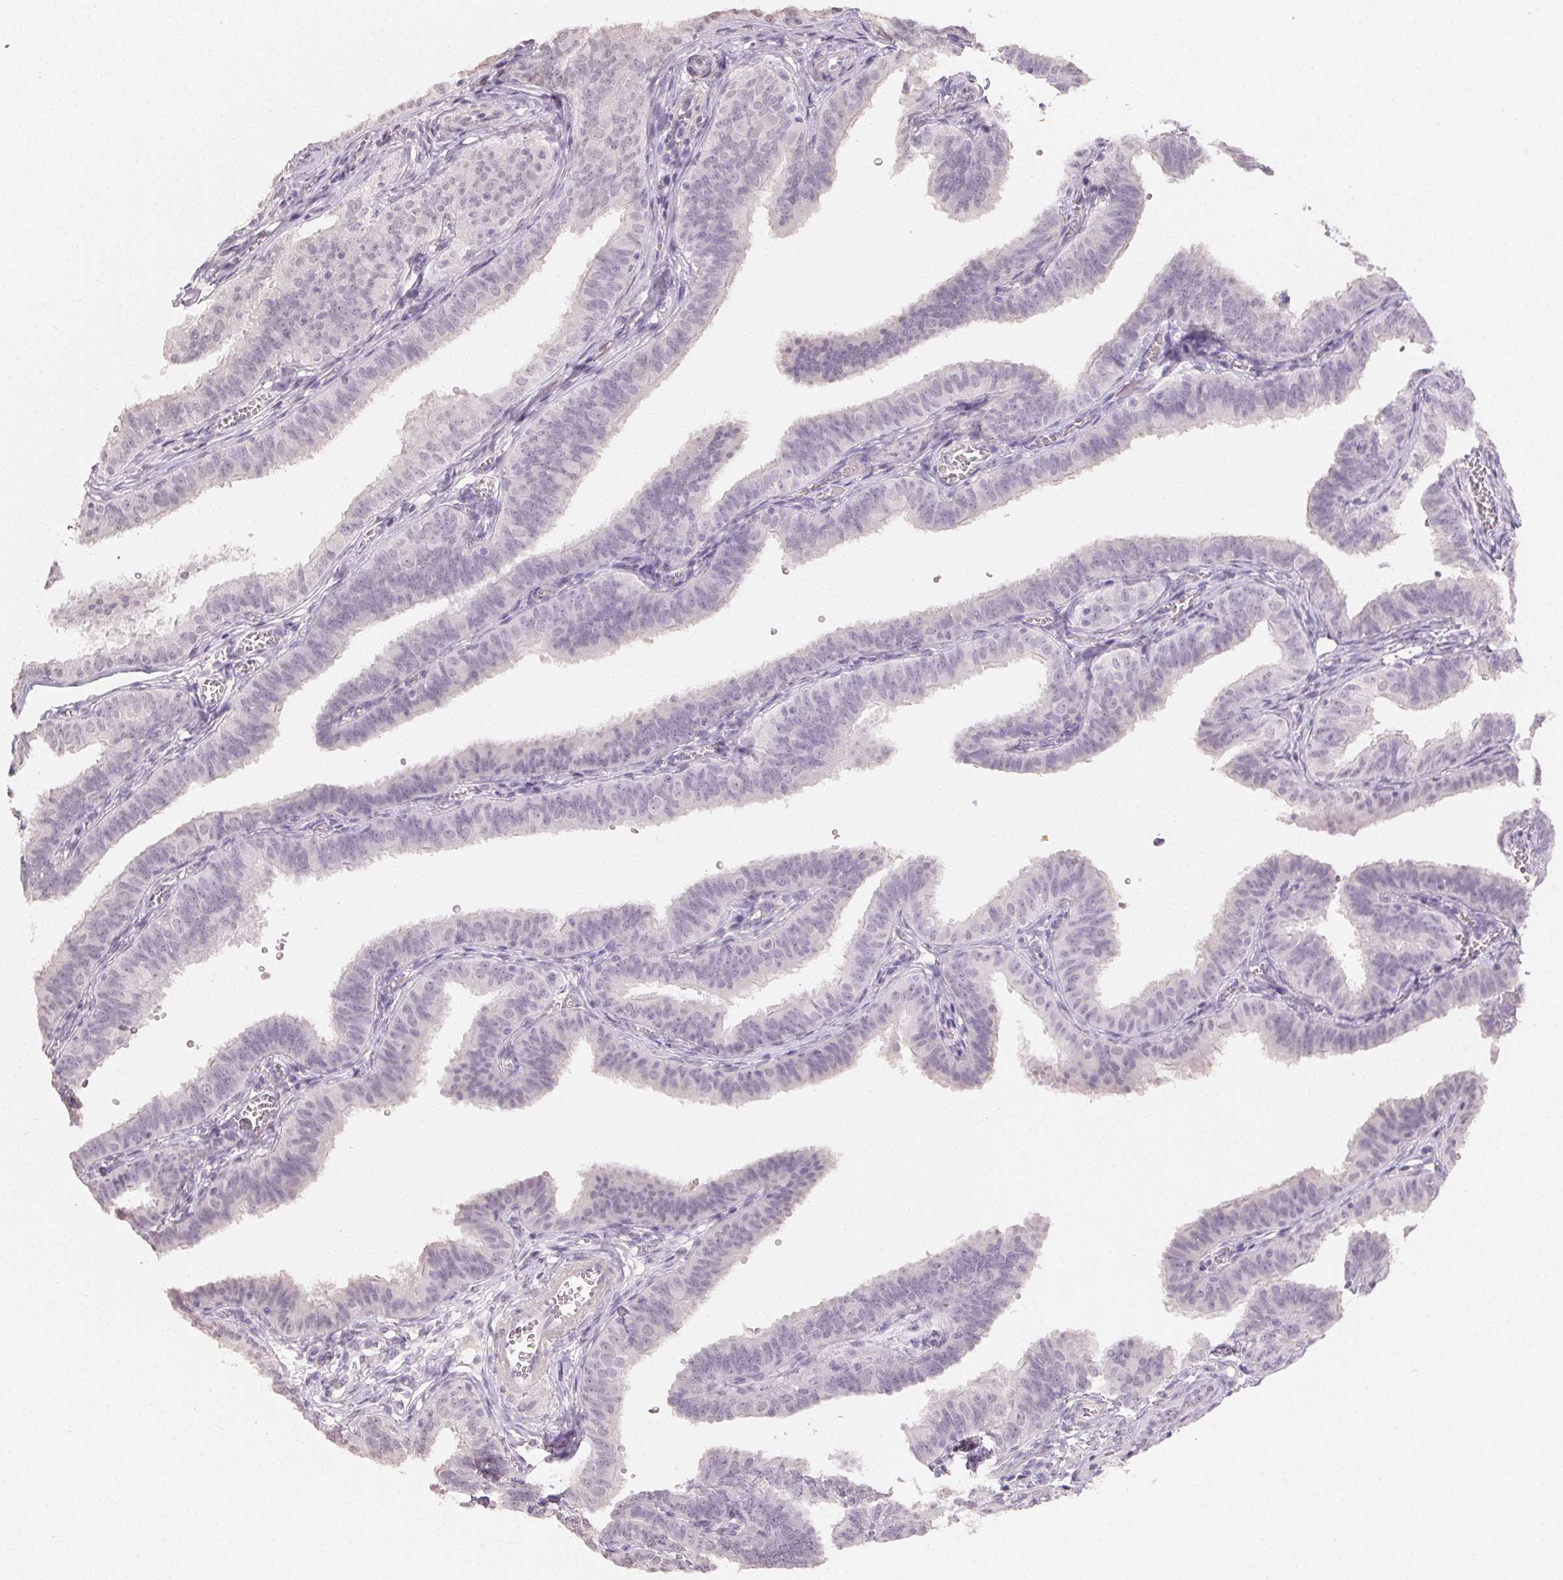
{"staining": {"intensity": "negative", "quantity": "none", "location": "none"}, "tissue": "fallopian tube", "cell_type": "Glandular cells", "image_type": "normal", "snomed": [{"axis": "morphology", "description": "Normal tissue, NOS"}, {"axis": "topography", "description": "Fallopian tube"}], "caption": "High power microscopy photomicrograph of an immunohistochemistry (IHC) histopathology image of benign fallopian tube, revealing no significant expression in glandular cells. (Stains: DAB immunohistochemistry (IHC) with hematoxylin counter stain, Microscopy: brightfield microscopy at high magnification).", "gene": "TMEM174", "patient": {"sex": "female", "age": 25}}